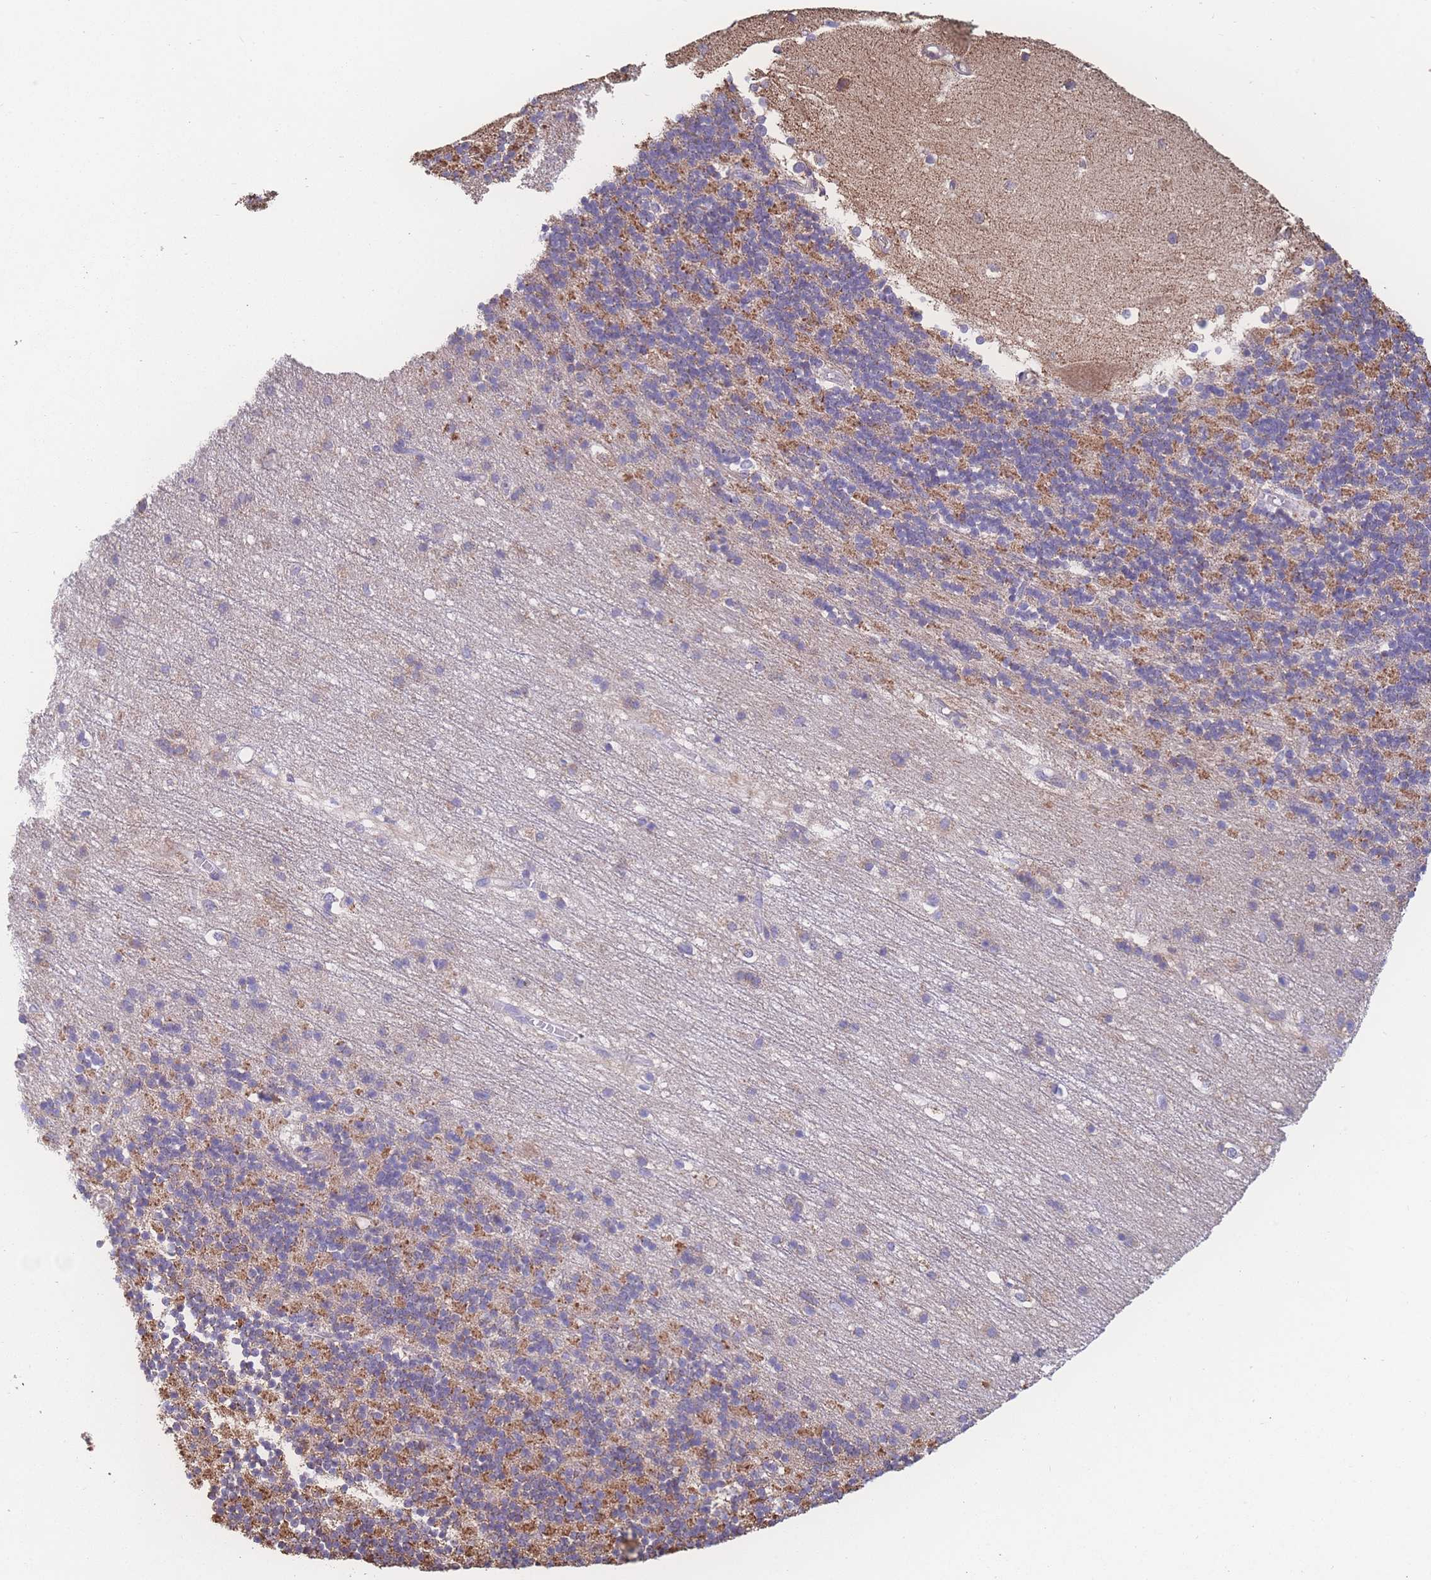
{"staining": {"intensity": "moderate", "quantity": "25%-75%", "location": "cytoplasmic/membranous"}, "tissue": "cerebellum", "cell_type": "Cells in granular layer", "image_type": "normal", "snomed": [{"axis": "morphology", "description": "Normal tissue, NOS"}, {"axis": "topography", "description": "Cerebellum"}], "caption": "The histopathology image shows immunohistochemical staining of unremarkable cerebellum. There is moderate cytoplasmic/membranous positivity is seen in about 25%-75% of cells in granular layer.", "gene": "SGSM3", "patient": {"sex": "male", "age": 54}}